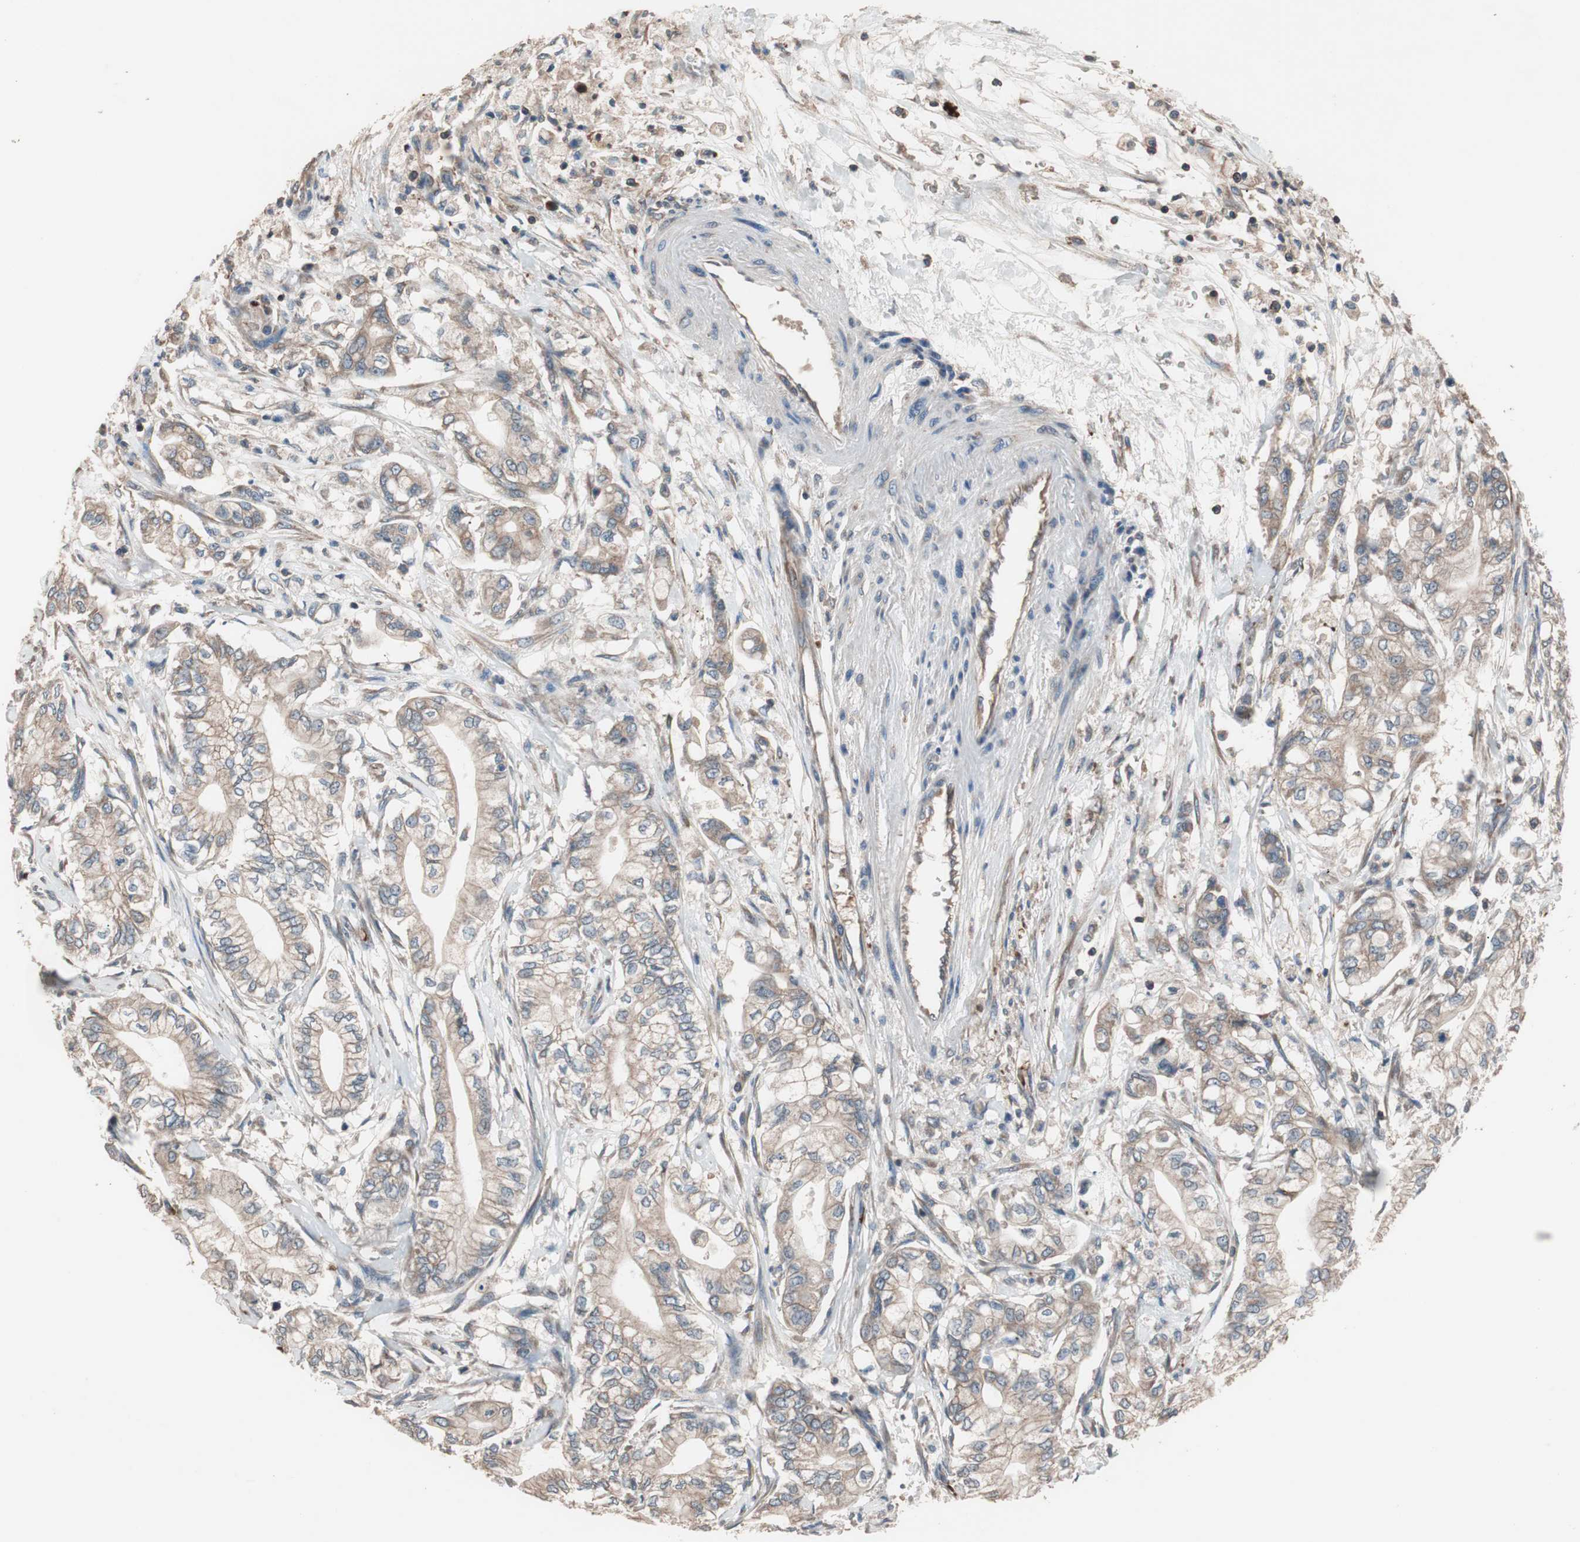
{"staining": {"intensity": "moderate", "quantity": ">75%", "location": "cytoplasmic/membranous"}, "tissue": "pancreatic cancer", "cell_type": "Tumor cells", "image_type": "cancer", "snomed": [{"axis": "morphology", "description": "Adenocarcinoma, NOS"}, {"axis": "topography", "description": "Pancreas"}], "caption": "This histopathology image shows immunohistochemistry staining of human adenocarcinoma (pancreatic), with medium moderate cytoplasmic/membranous staining in approximately >75% of tumor cells.", "gene": "GLYCTK", "patient": {"sex": "male", "age": 70}}